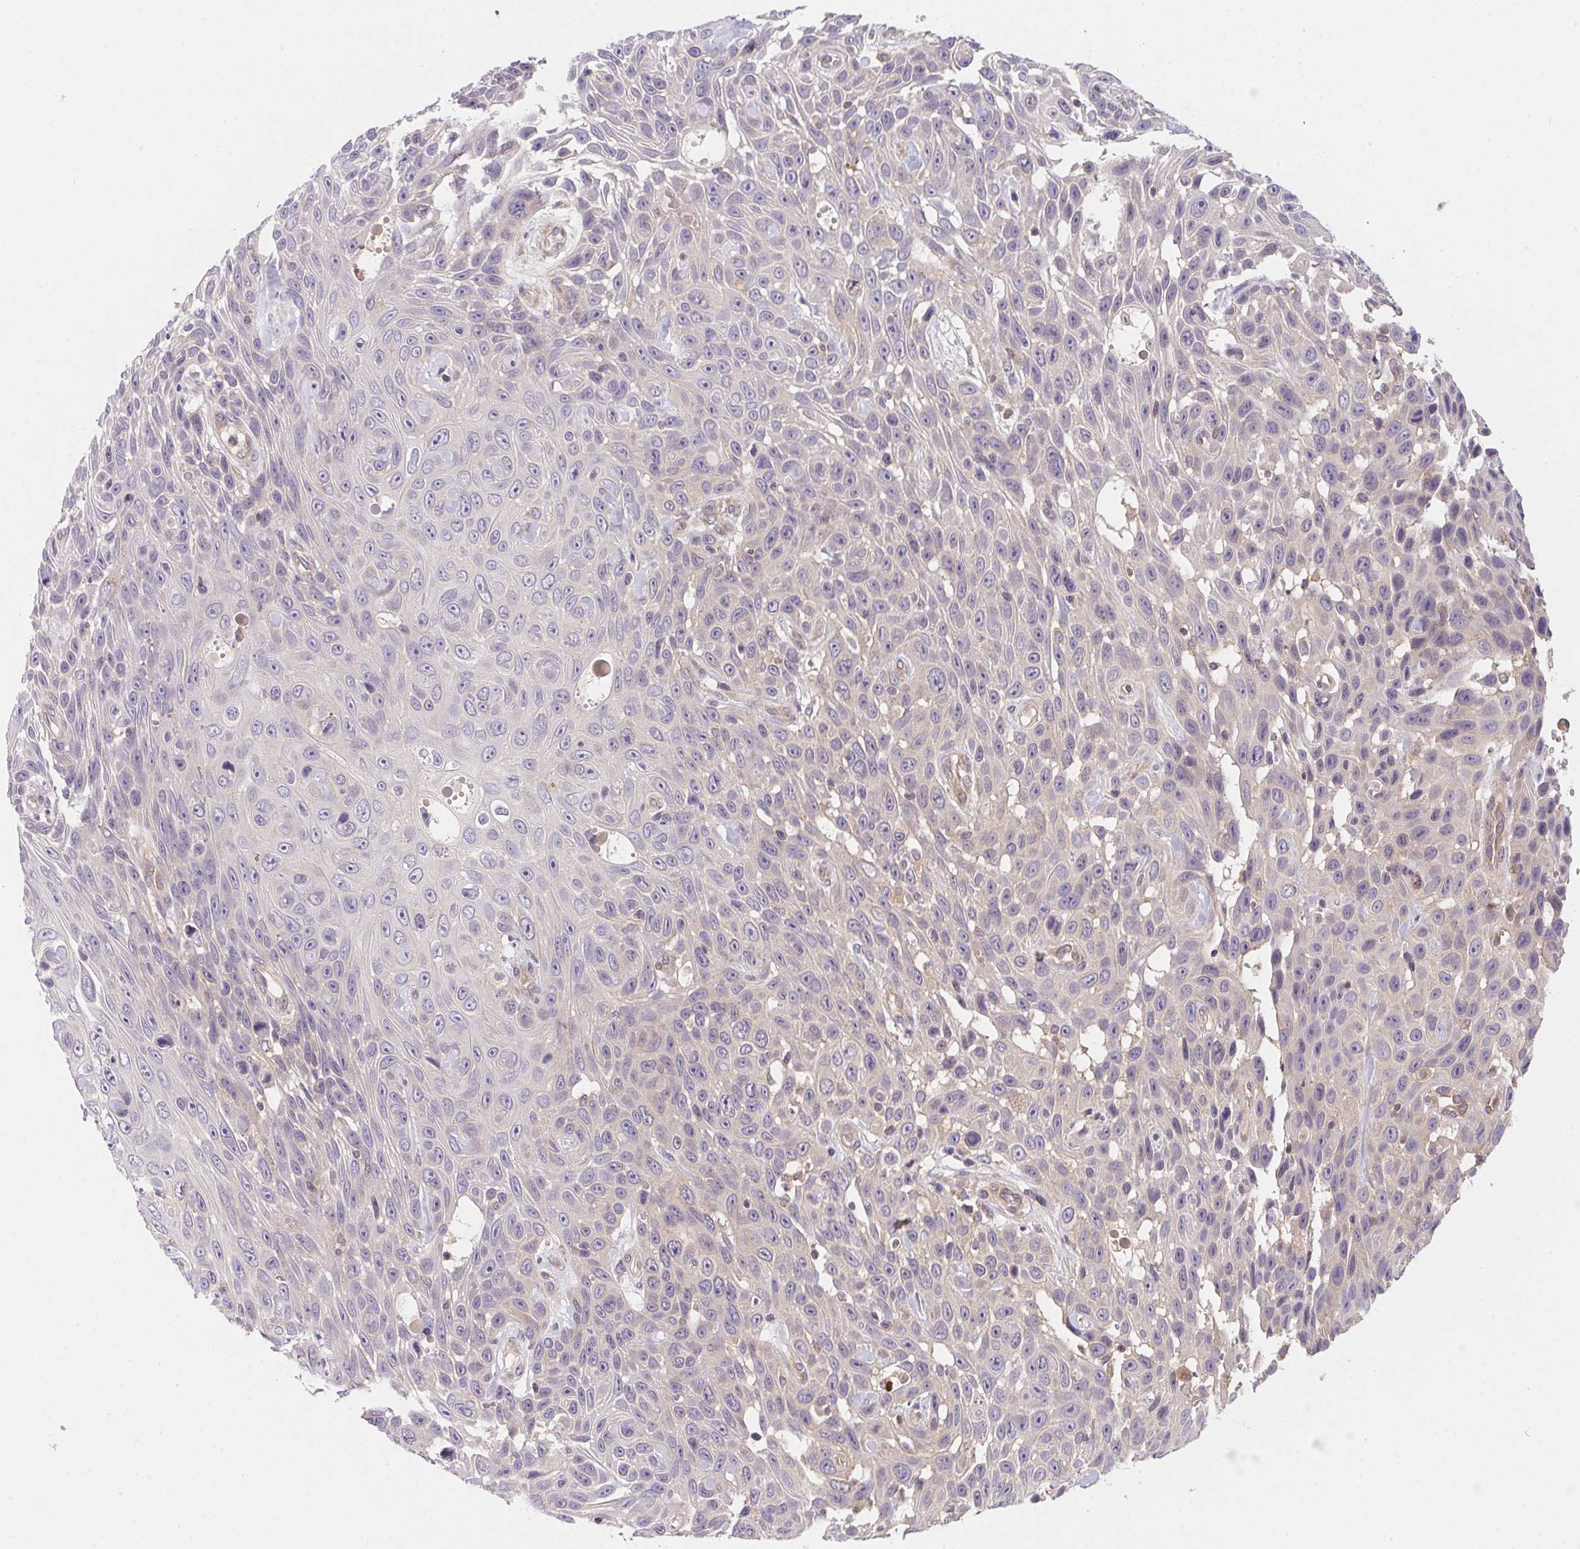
{"staining": {"intensity": "negative", "quantity": "none", "location": "none"}, "tissue": "skin cancer", "cell_type": "Tumor cells", "image_type": "cancer", "snomed": [{"axis": "morphology", "description": "Squamous cell carcinoma, NOS"}, {"axis": "topography", "description": "Skin"}], "caption": "A micrograph of human skin cancer is negative for staining in tumor cells.", "gene": "PRKAA1", "patient": {"sex": "male", "age": 82}}